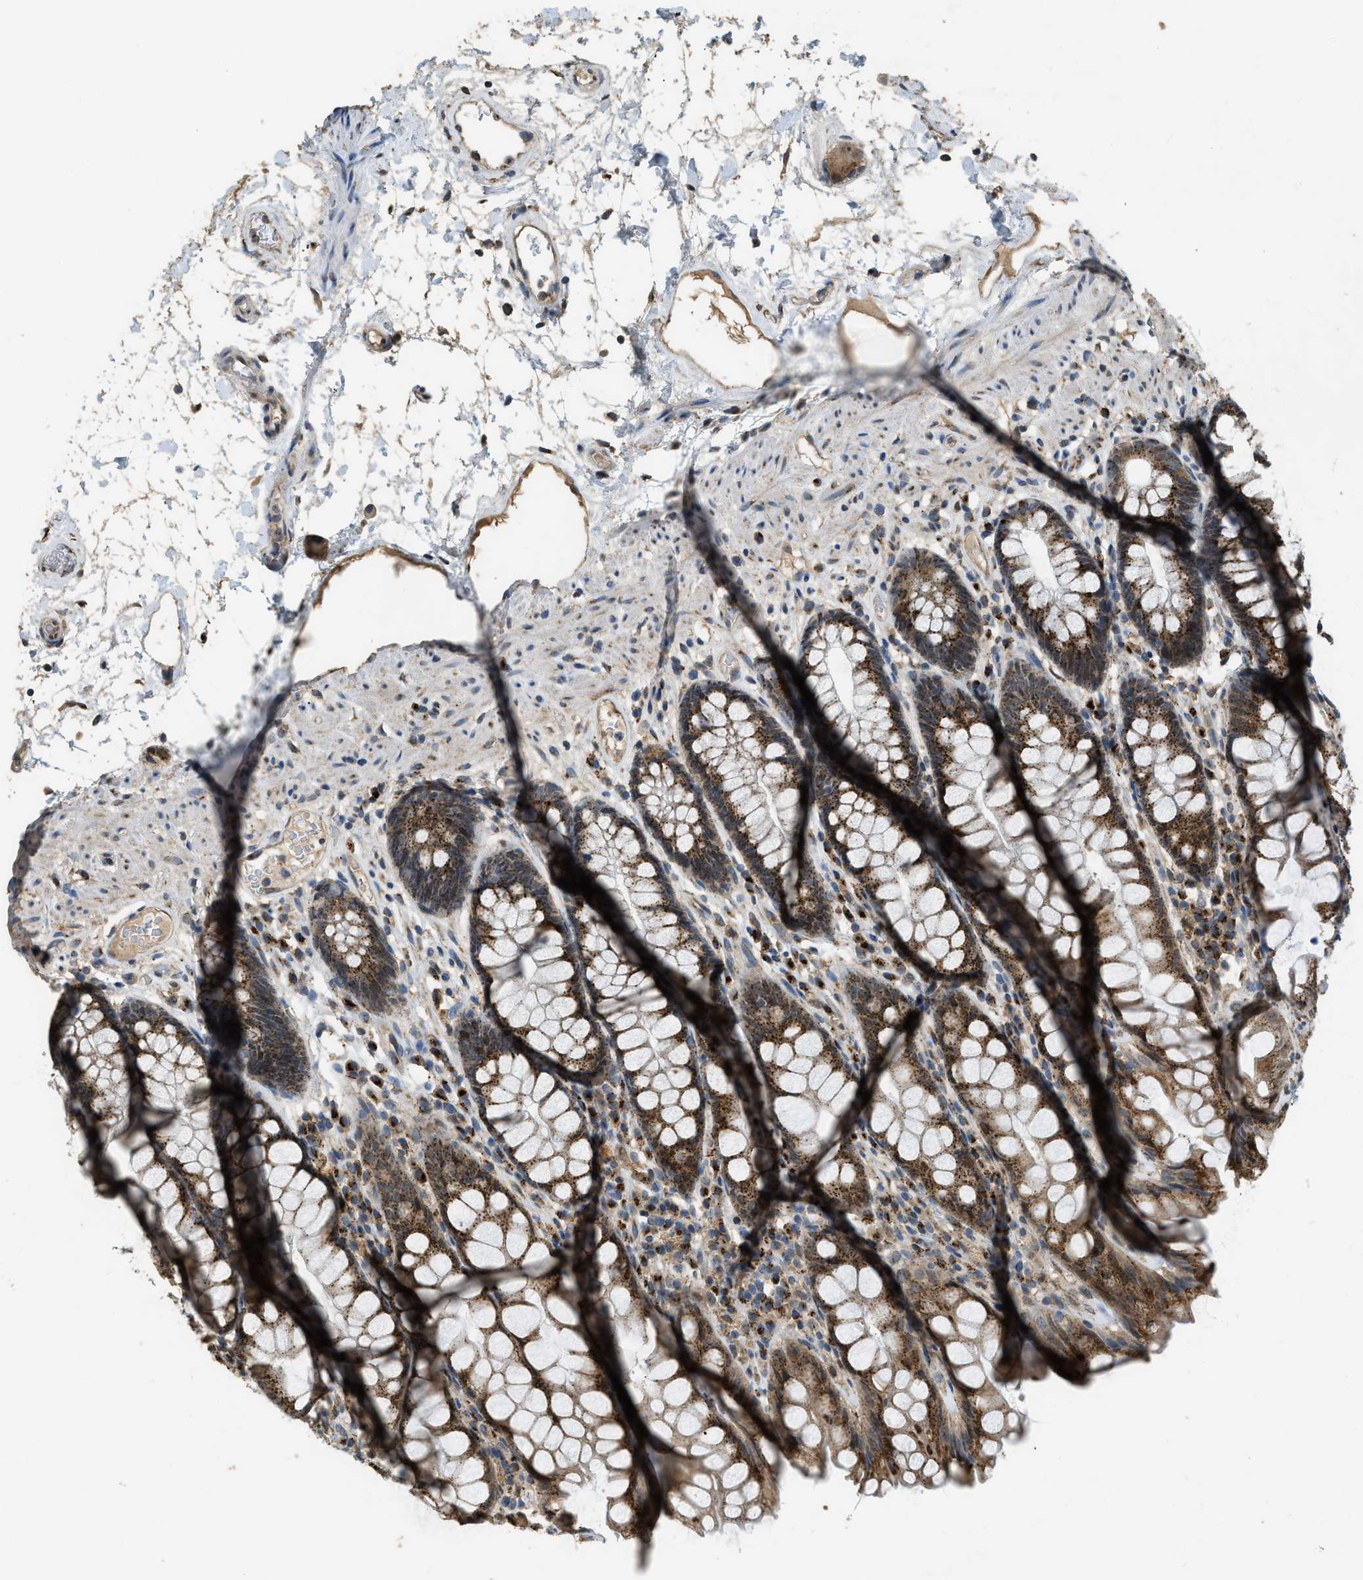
{"staining": {"intensity": "moderate", "quantity": ">75%", "location": "cytoplasmic/membranous"}, "tissue": "rectum", "cell_type": "Glandular cells", "image_type": "normal", "snomed": [{"axis": "morphology", "description": "Normal tissue, NOS"}, {"axis": "topography", "description": "Rectum"}], "caption": "A brown stain highlights moderate cytoplasmic/membranous positivity of a protein in glandular cells of unremarkable human rectum.", "gene": "IPO7", "patient": {"sex": "male", "age": 64}}